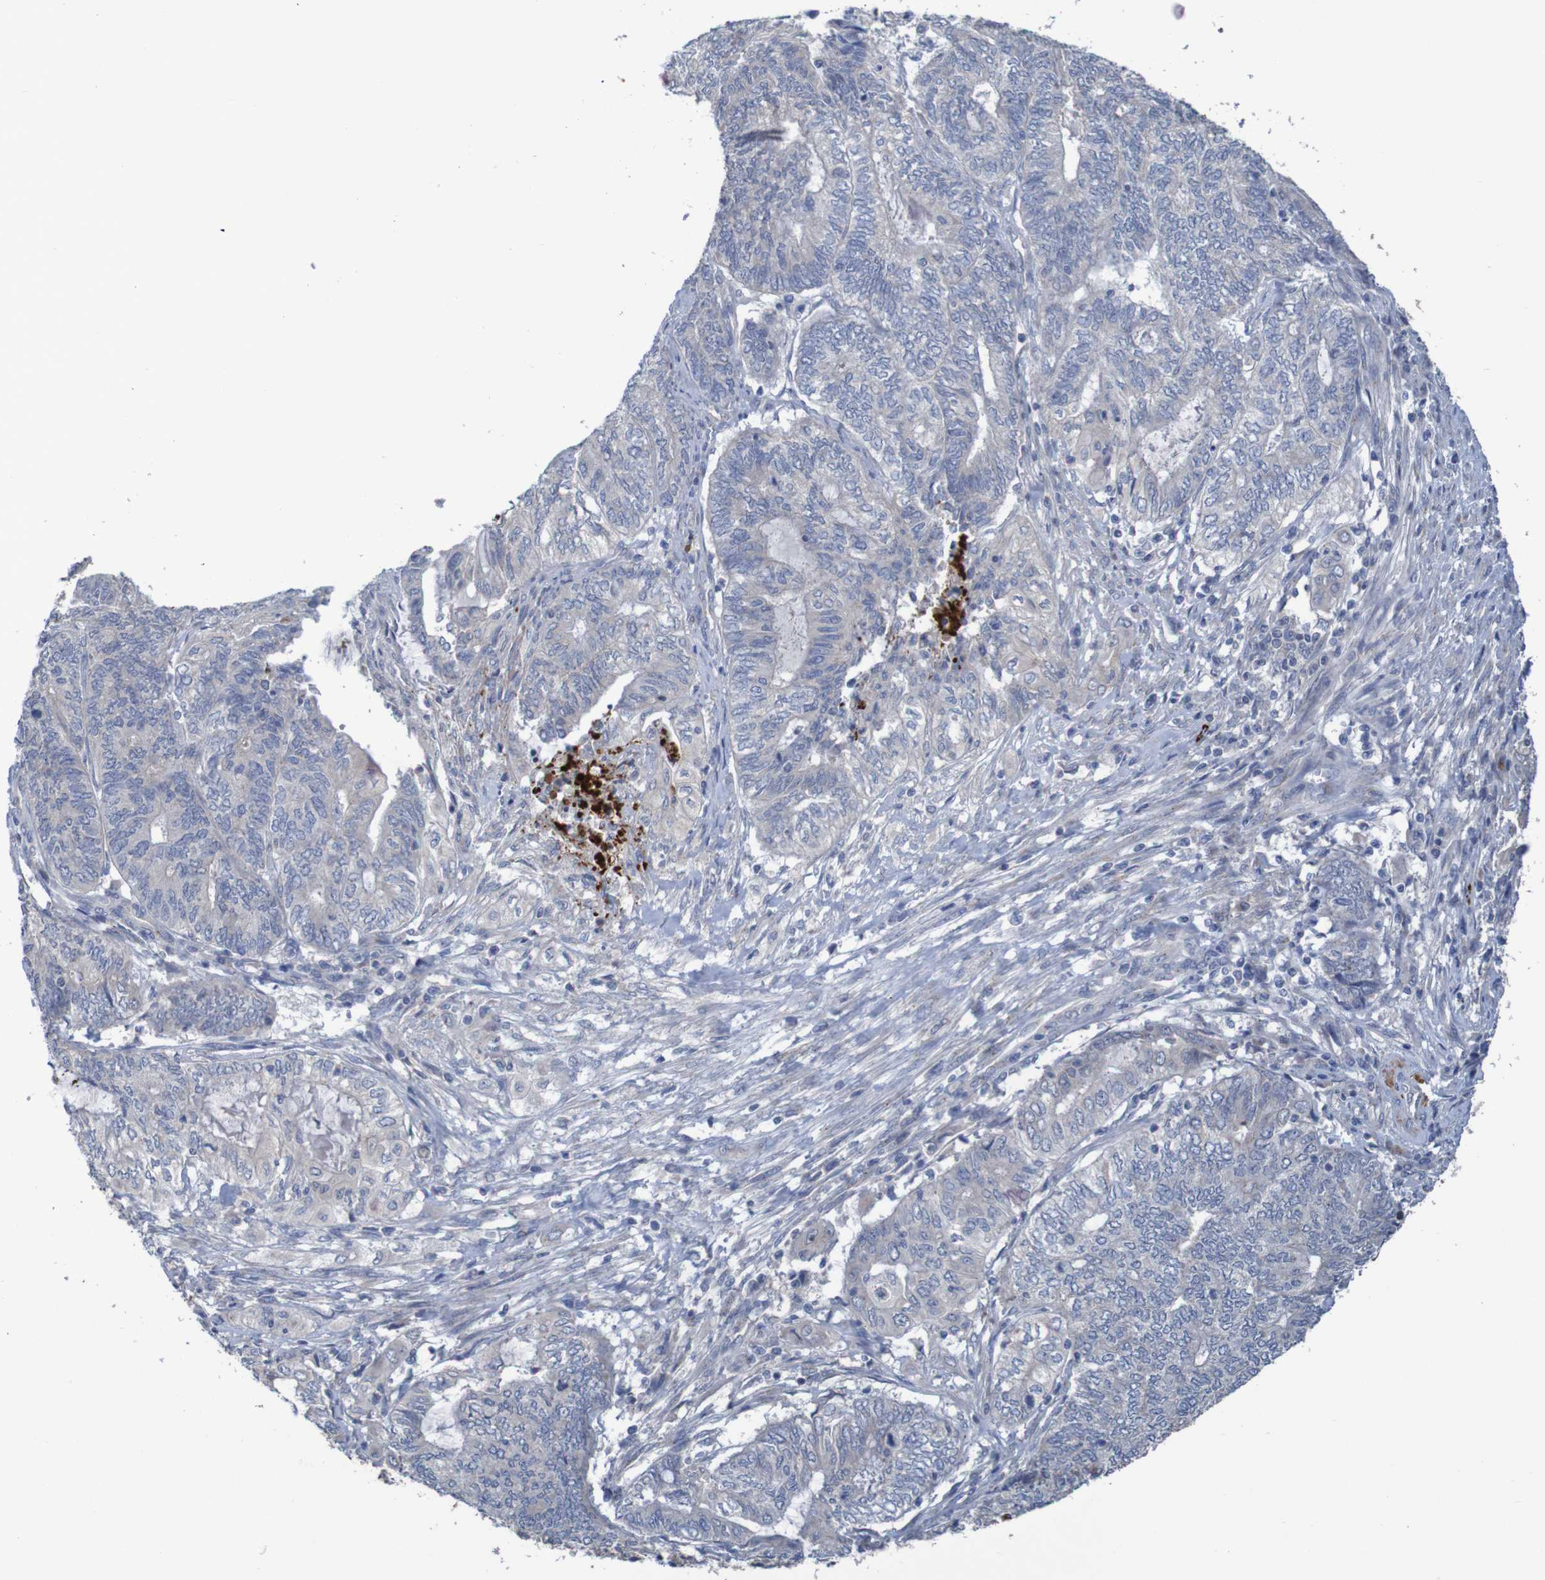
{"staining": {"intensity": "negative", "quantity": "none", "location": "none"}, "tissue": "endometrial cancer", "cell_type": "Tumor cells", "image_type": "cancer", "snomed": [{"axis": "morphology", "description": "Adenocarcinoma, NOS"}, {"axis": "topography", "description": "Uterus"}, {"axis": "topography", "description": "Endometrium"}], "caption": "IHC image of neoplastic tissue: endometrial cancer stained with DAB (3,3'-diaminobenzidine) shows no significant protein staining in tumor cells.", "gene": "ANGPT4", "patient": {"sex": "female", "age": 70}}